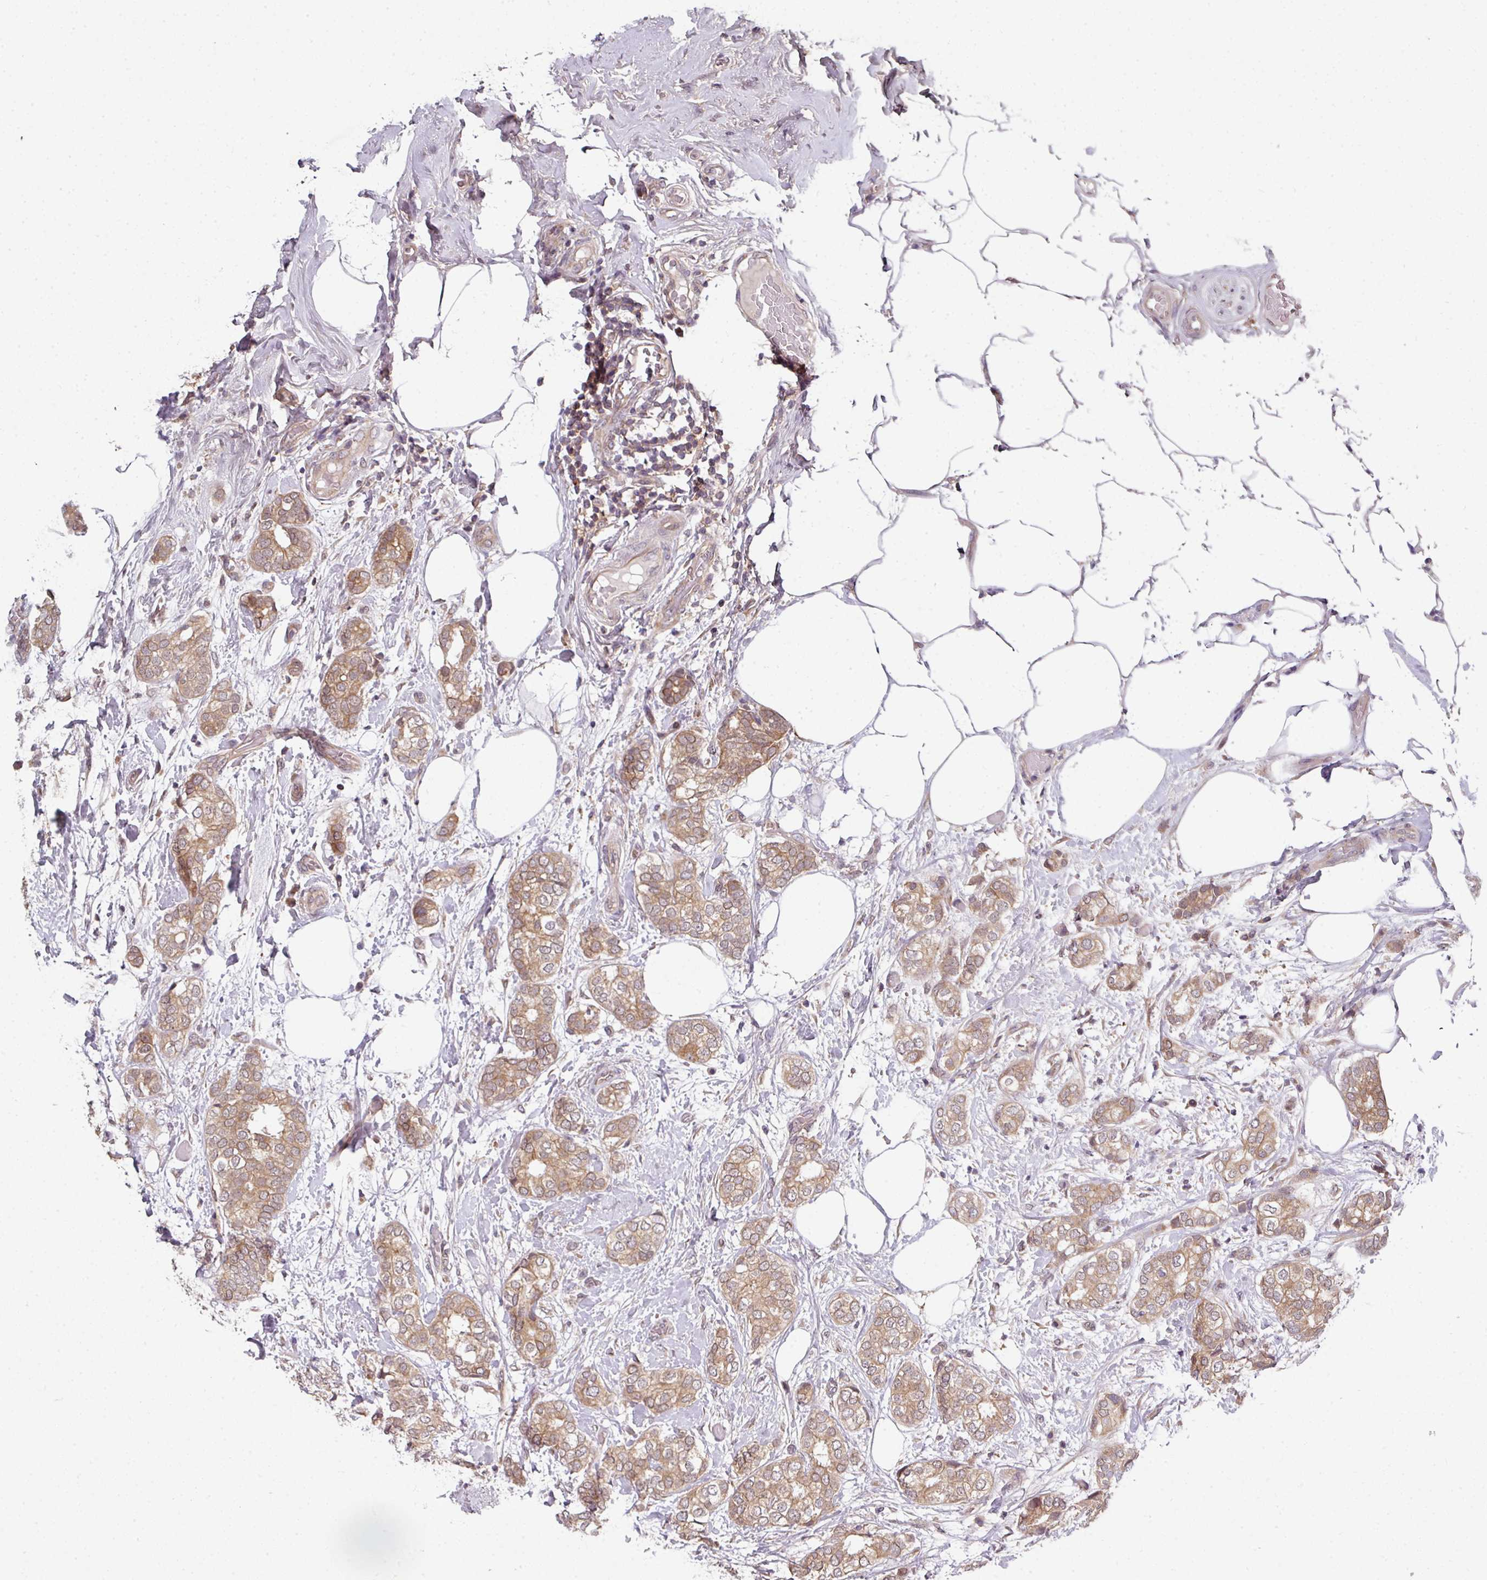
{"staining": {"intensity": "moderate", "quantity": ">75%", "location": "cytoplasmic/membranous"}, "tissue": "breast cancer", "cell_type": "Tumor cells", "image_type": "cancer", "snomed": [{"axis": "morphology", "description": "Duct carcinoma"}, {"axis": "topography", "description": "Breast"}], "caption": "Breast cancer (infiltrating ductal carcinoma) tissue exhibits moderate cytoplasmic/membranous staining in approximately >75% of tumor cells, visualized by immunohistochemistry. (DAB (3,3'-diaminobenzidine) IHC with brightfield microscopy, high magnification).", "gene": "CAMLG", "patient": {"sex": "female", "age": 73}}